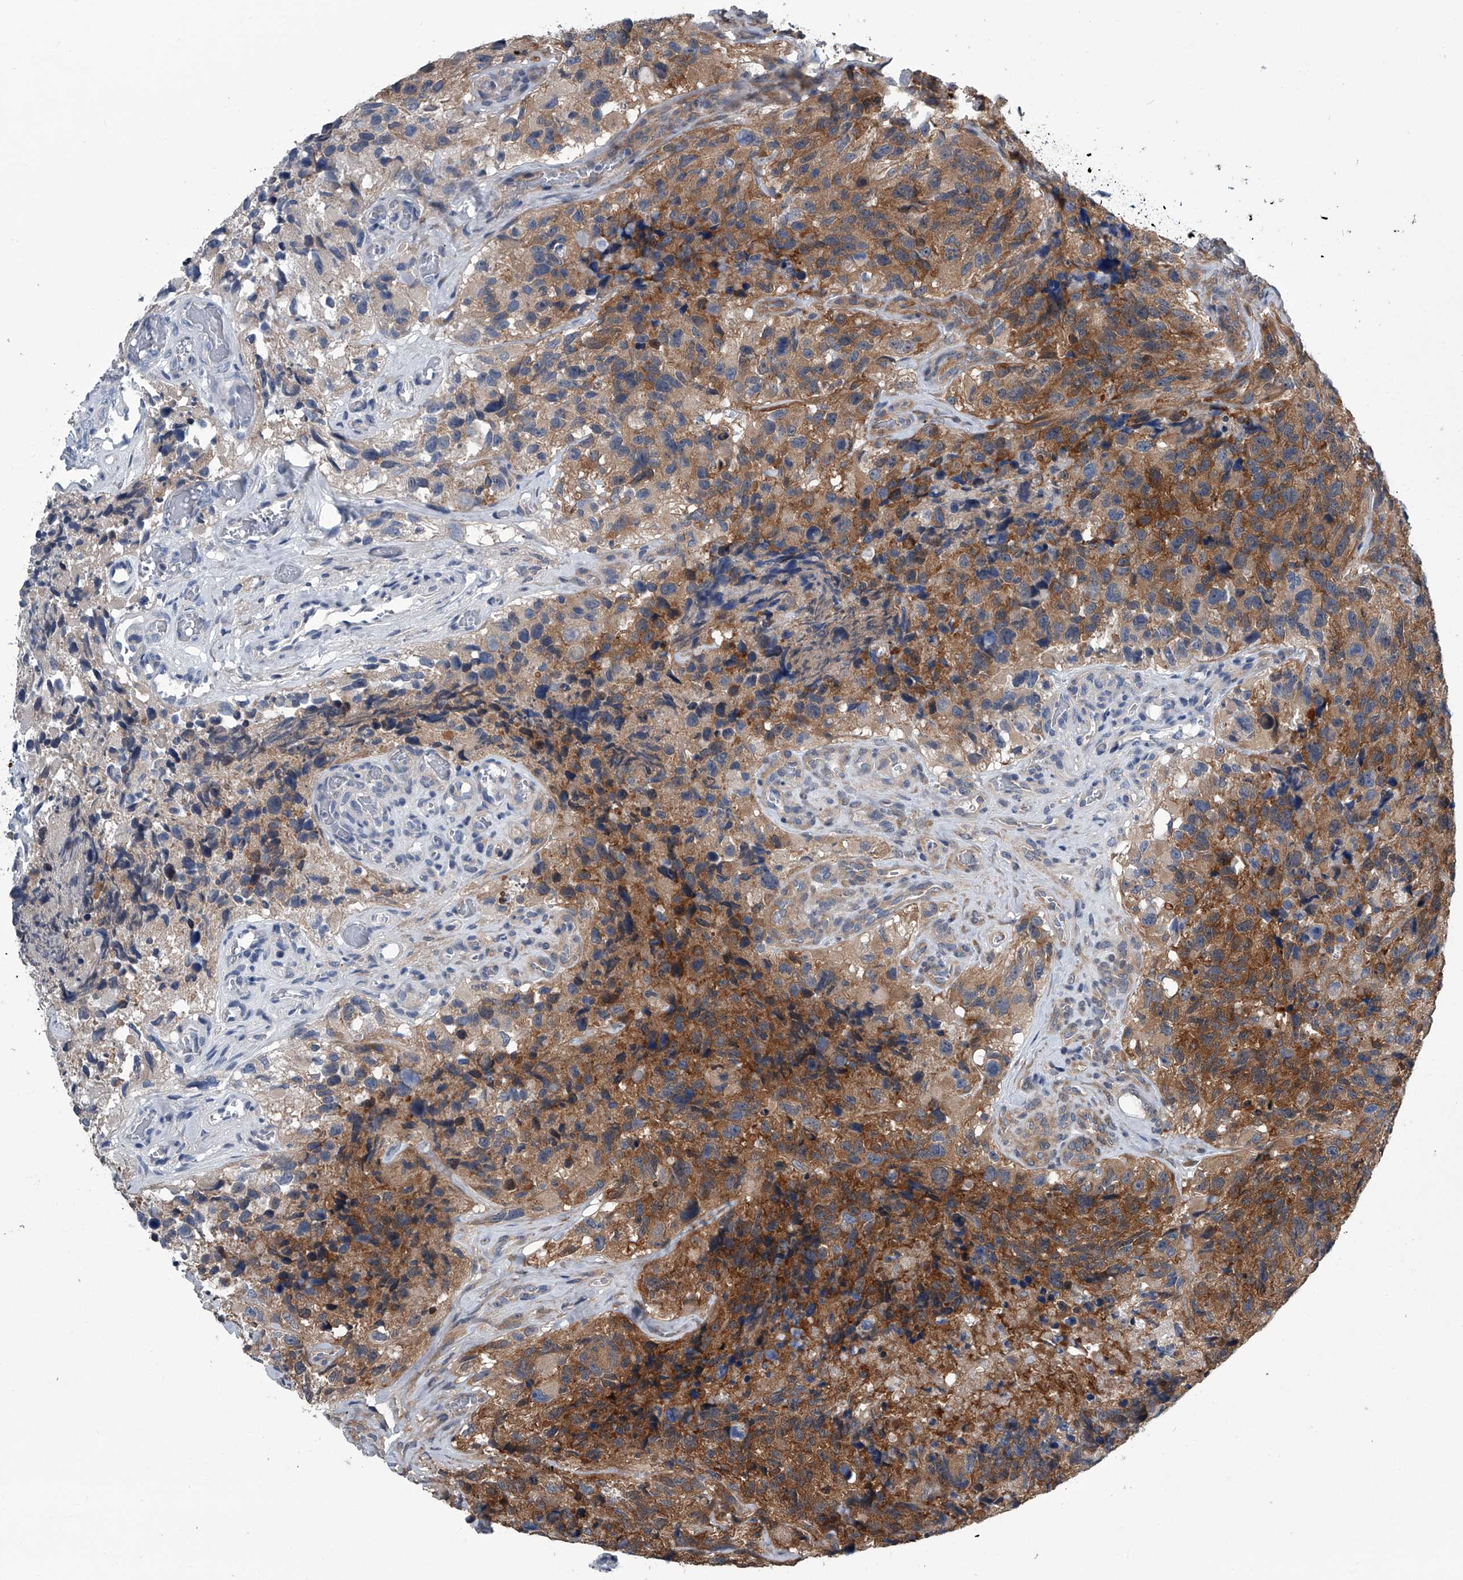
{"staining": {"intensity": "strong", "quantity": "25%-75%", "location": "cytoplasmic/membranous"}, "tissue": "glioma", "cell_type": "Tumor cells", "image_type": "cancer", "snomed": [{"axis": "morphology", "description": "Glioma, malignant, High grade"}, {"axis": "topography", "description": "Brain"}], "caption": "Protein analysis of glioma tissue demonstrates strong cytoplasmic/membranous expression in approximately 25%-75% of tumor cells.", "gene": "PPP2R5D", "patient": {"sex": "male", "age": 69}}